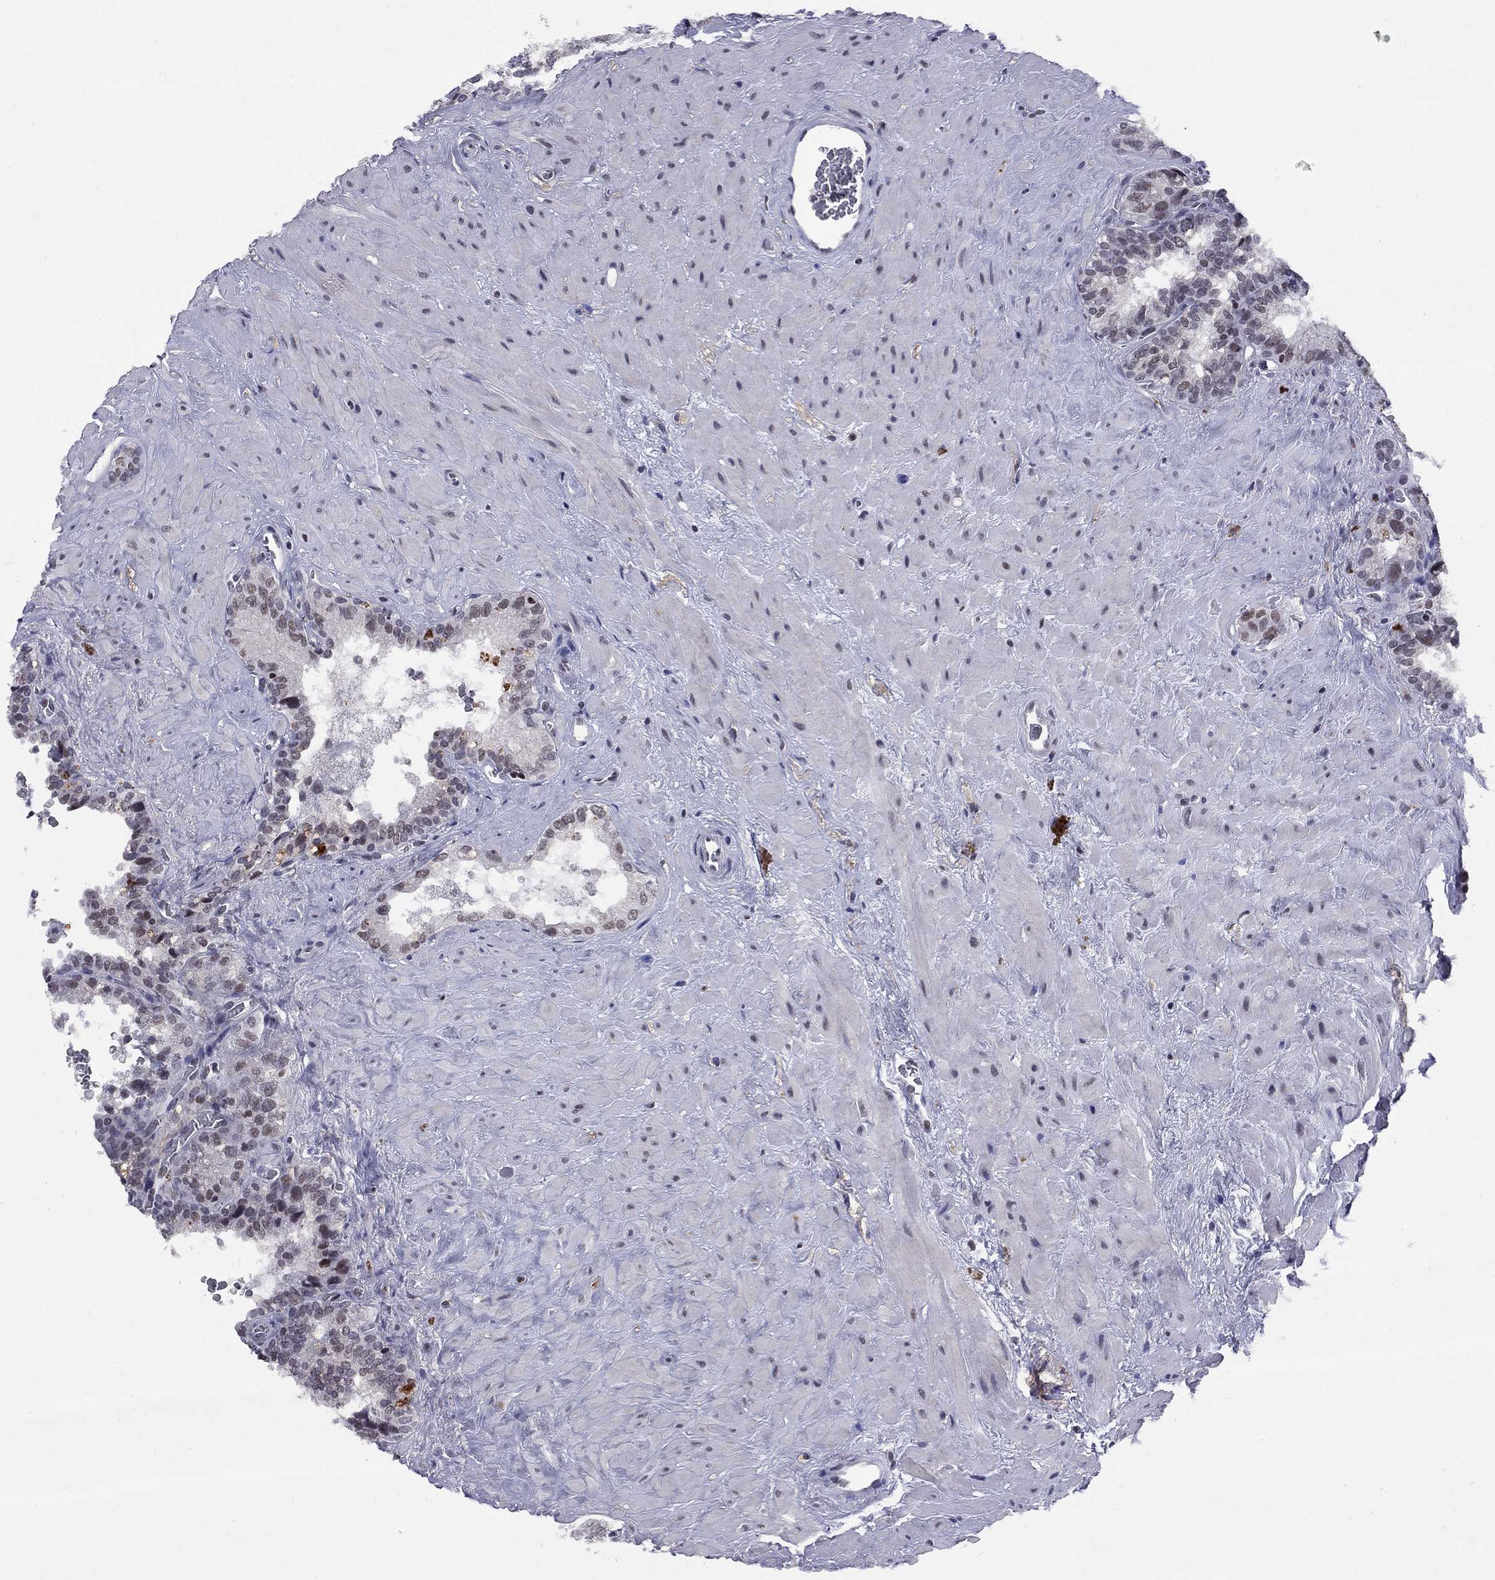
{"staining": {"intensity": "negative", "quantity": "none", "location": "none"}, "tissue": "seminal vesicle", "cell_type": "Glandular cells", "image_type": "normal", "snomed": [{"axis": "morphology", "description": "Normal tissue, NOS"}, {"axis": "topography", "description": "Prostate"}, {"axis": "topography", "description": "Seminal veicle"}], "caption": "Immunohistochemical staining of benign seminal vesicle demonstrates no significant staining in glandular cells. (DAB immunohistochemistry (IHC), high magnification).", "gene": "TAF9", "patient": {"sex": "male", "age": 71}}